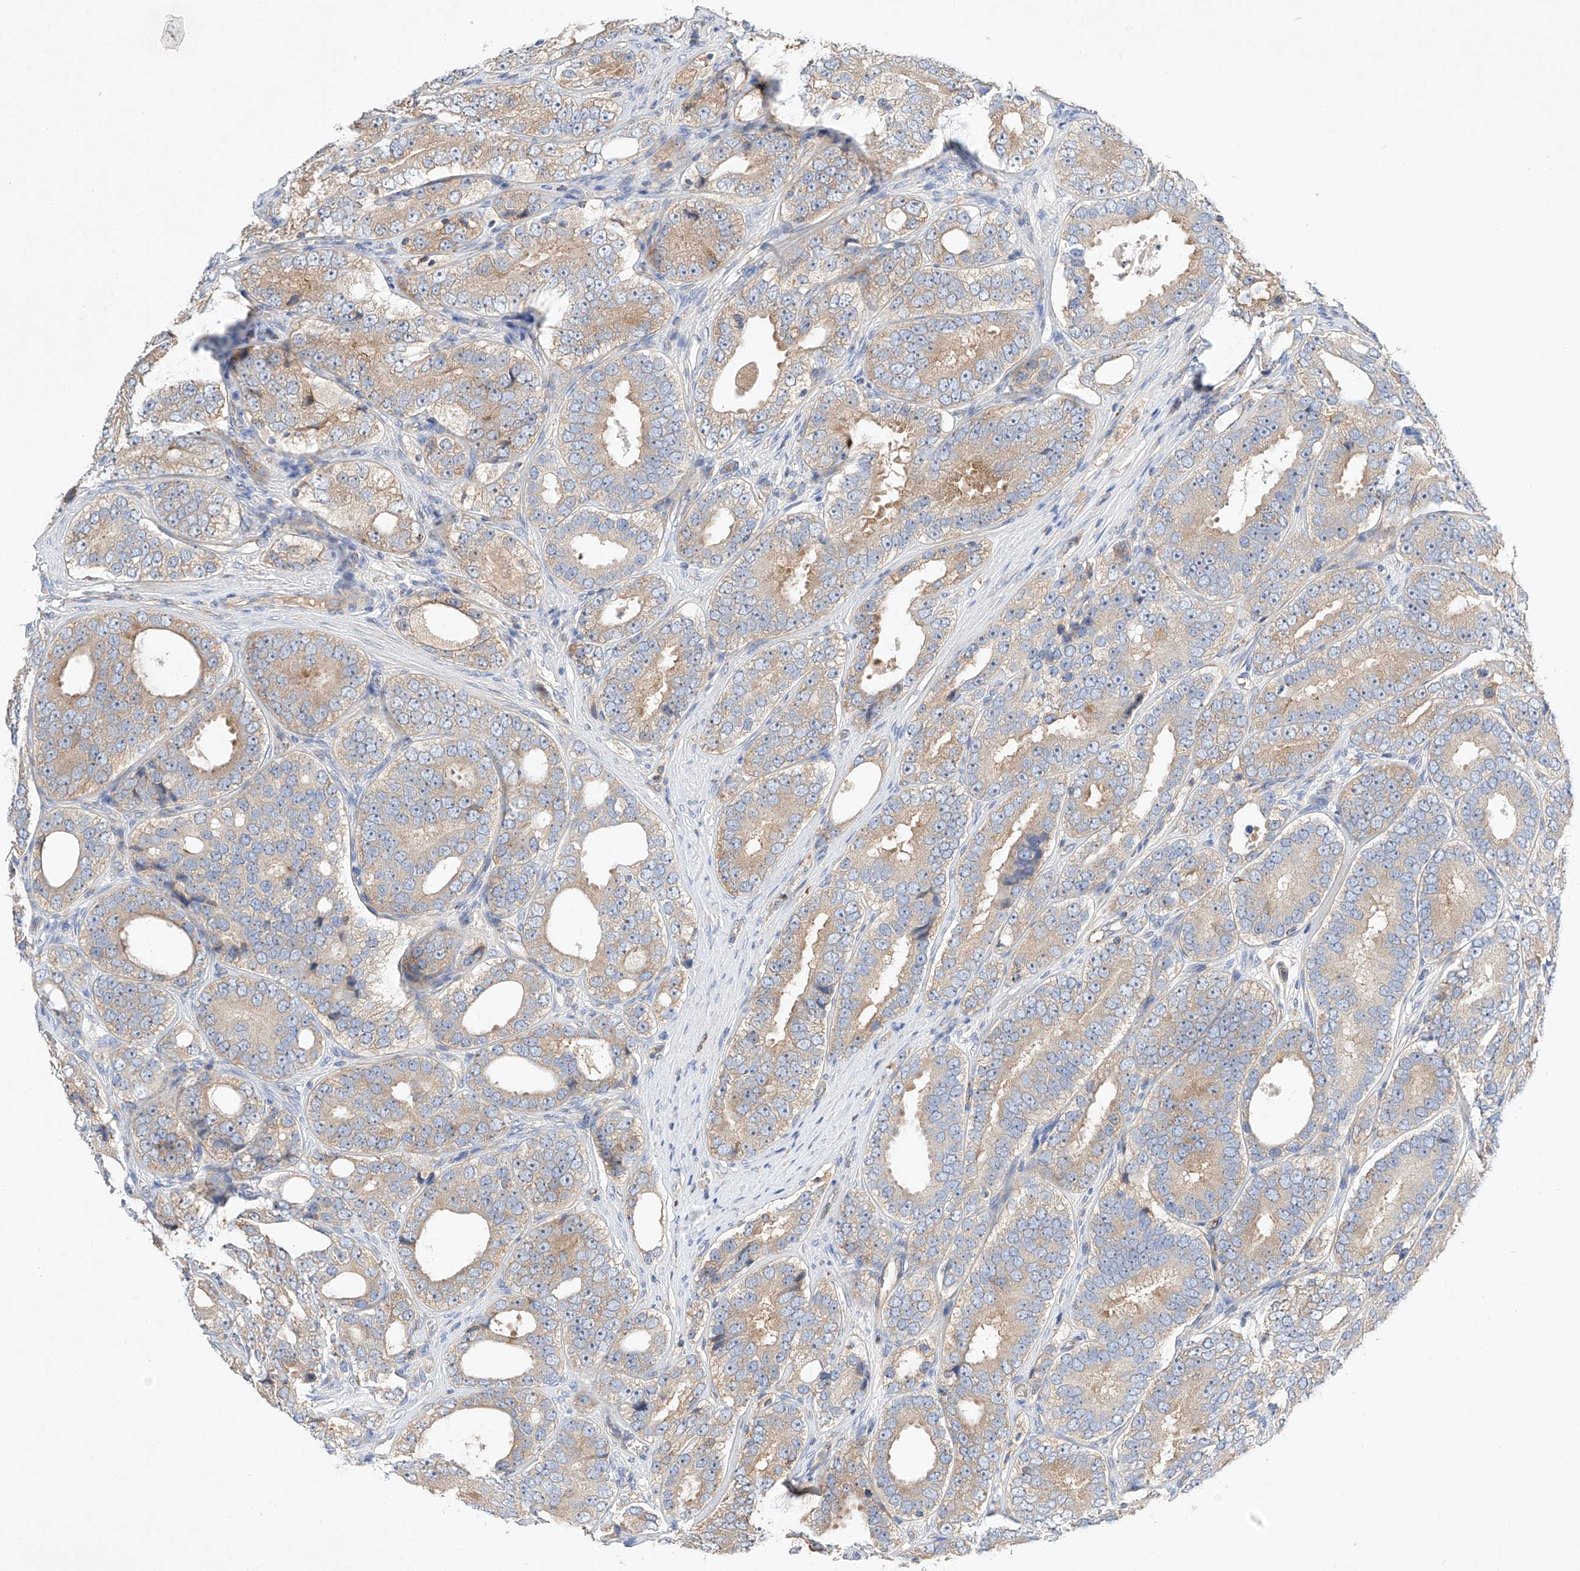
{"staining": {"intensity": "moderate", "quantity": ">75%", "location": "cytoplasmic/membranous"}, "tissue": "prostate cancer", "cell_type": "Tumor cells", "image_type": "cancer", "snomed": [{"axis": "morphology", "description": "Adenocarcinoma, High grade"}, {"axis": "topography", "description": "Prostate"}], "caption": "DAB (3,3'-diaminobenzidine) immunohistochemical staining of human high-grade adenocarcinoma (prostate) reveals moderate cytoplasmic/membranous protein expression in about >75% of tumor cells. The protein of interest is shown in brown color, while the nuclei are stained blue.", "gene": "RUSC1", "patient": {"sex": "male", "age": 56}}